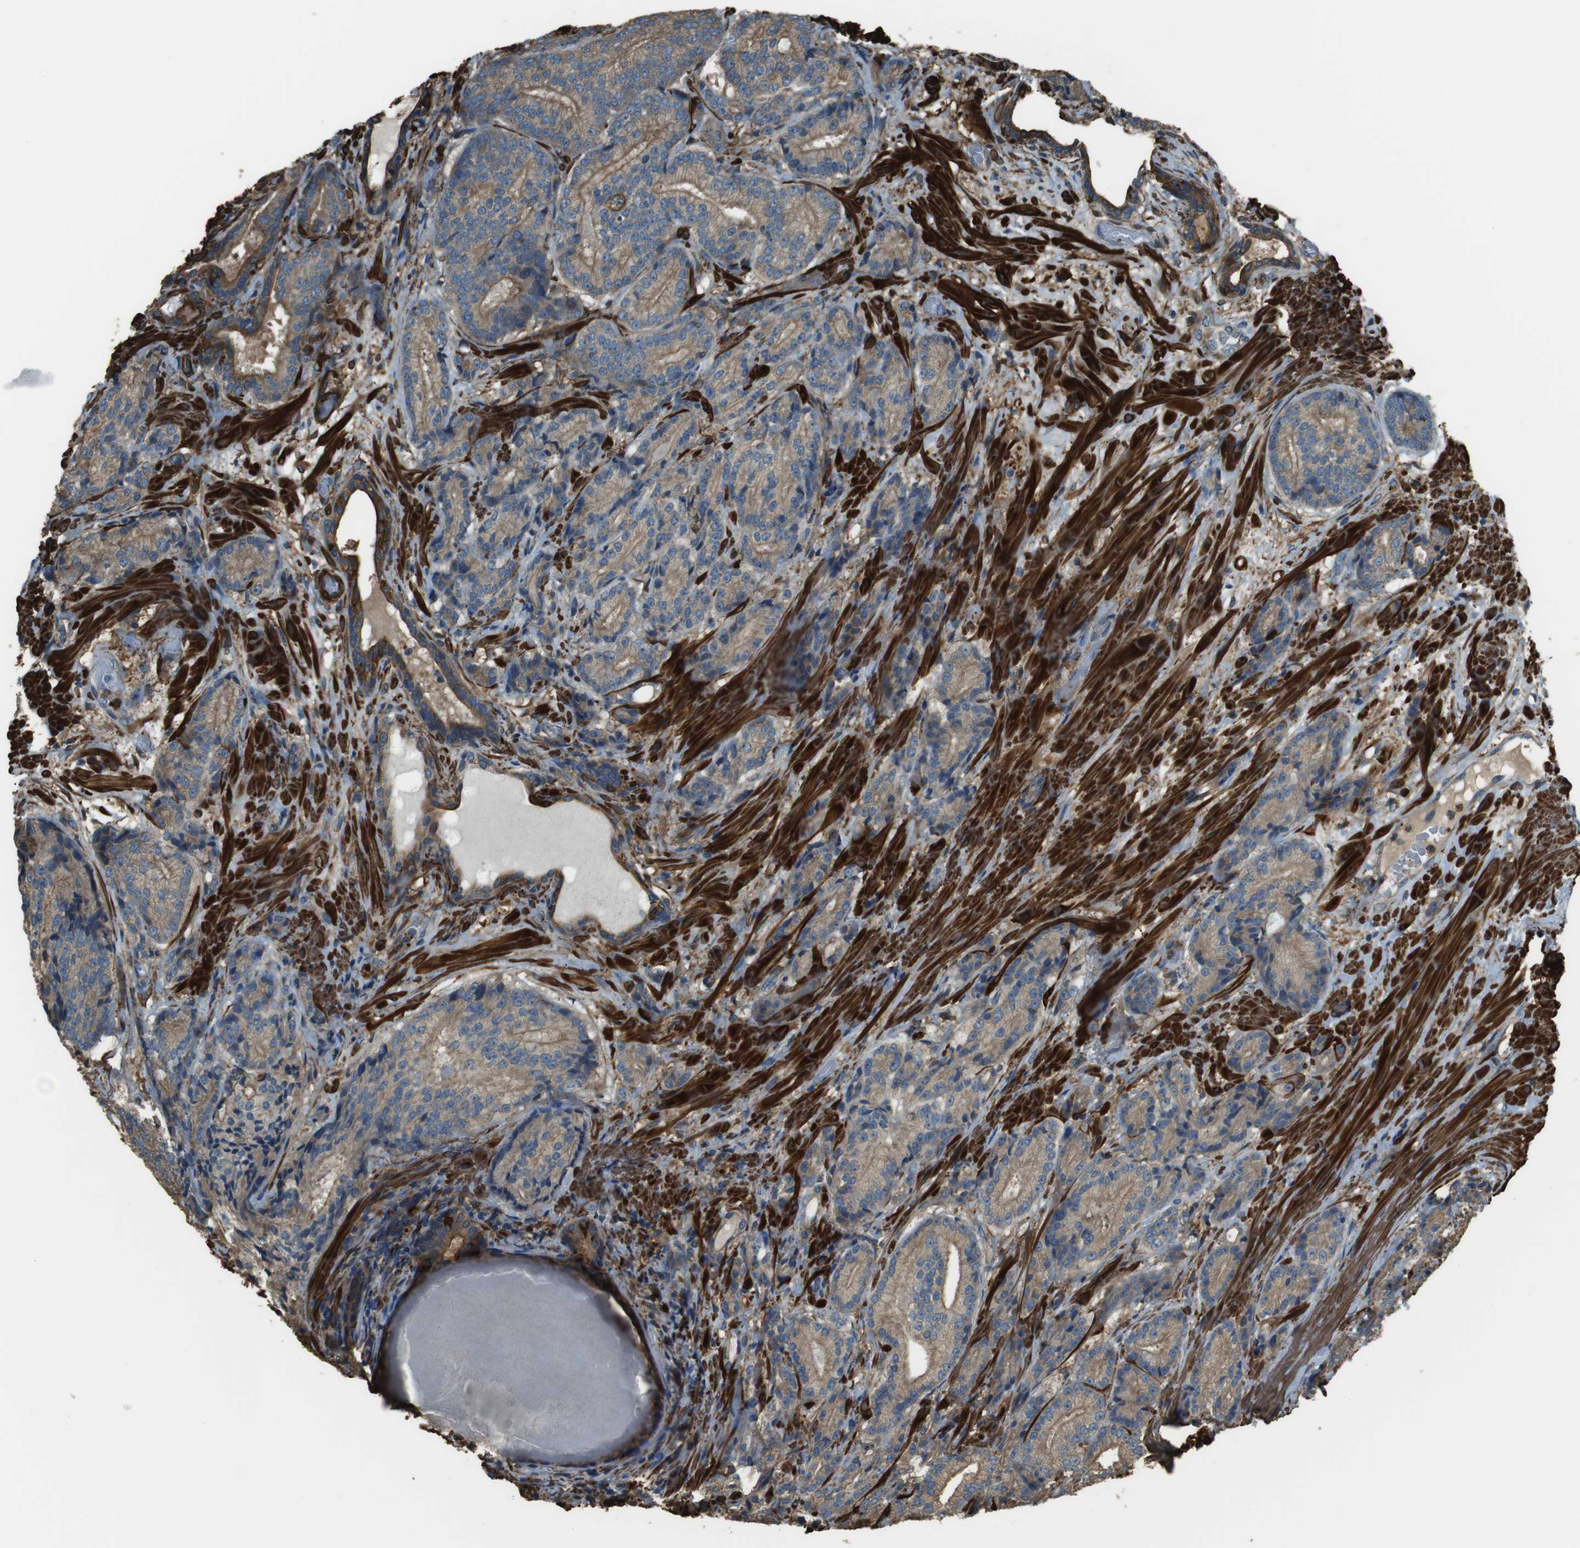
{"staining": {"intensity": "moderate", "quantity": ">75%", "location": "cytoplasmic/membranous"}, "tissue": "prostate cancer", "cell_type": "Tumor cells", "image_type": "cancer", "snomed": [{"axis": "morphology", "description": "Adenocarcinoma, High grade"}, {"axis": "topography", "description": "Prostate"}], "caption": "Tumor cells show moderate cytoplasmic/membranous expression in approximately >75% of cells in prostate adenocarcinoma (high-grade). (DAB IHC, brown staining for protein, blue staining for nuclei).", "gene": "SFT2D1", "patient": {"sex": "male", "age": 61}}